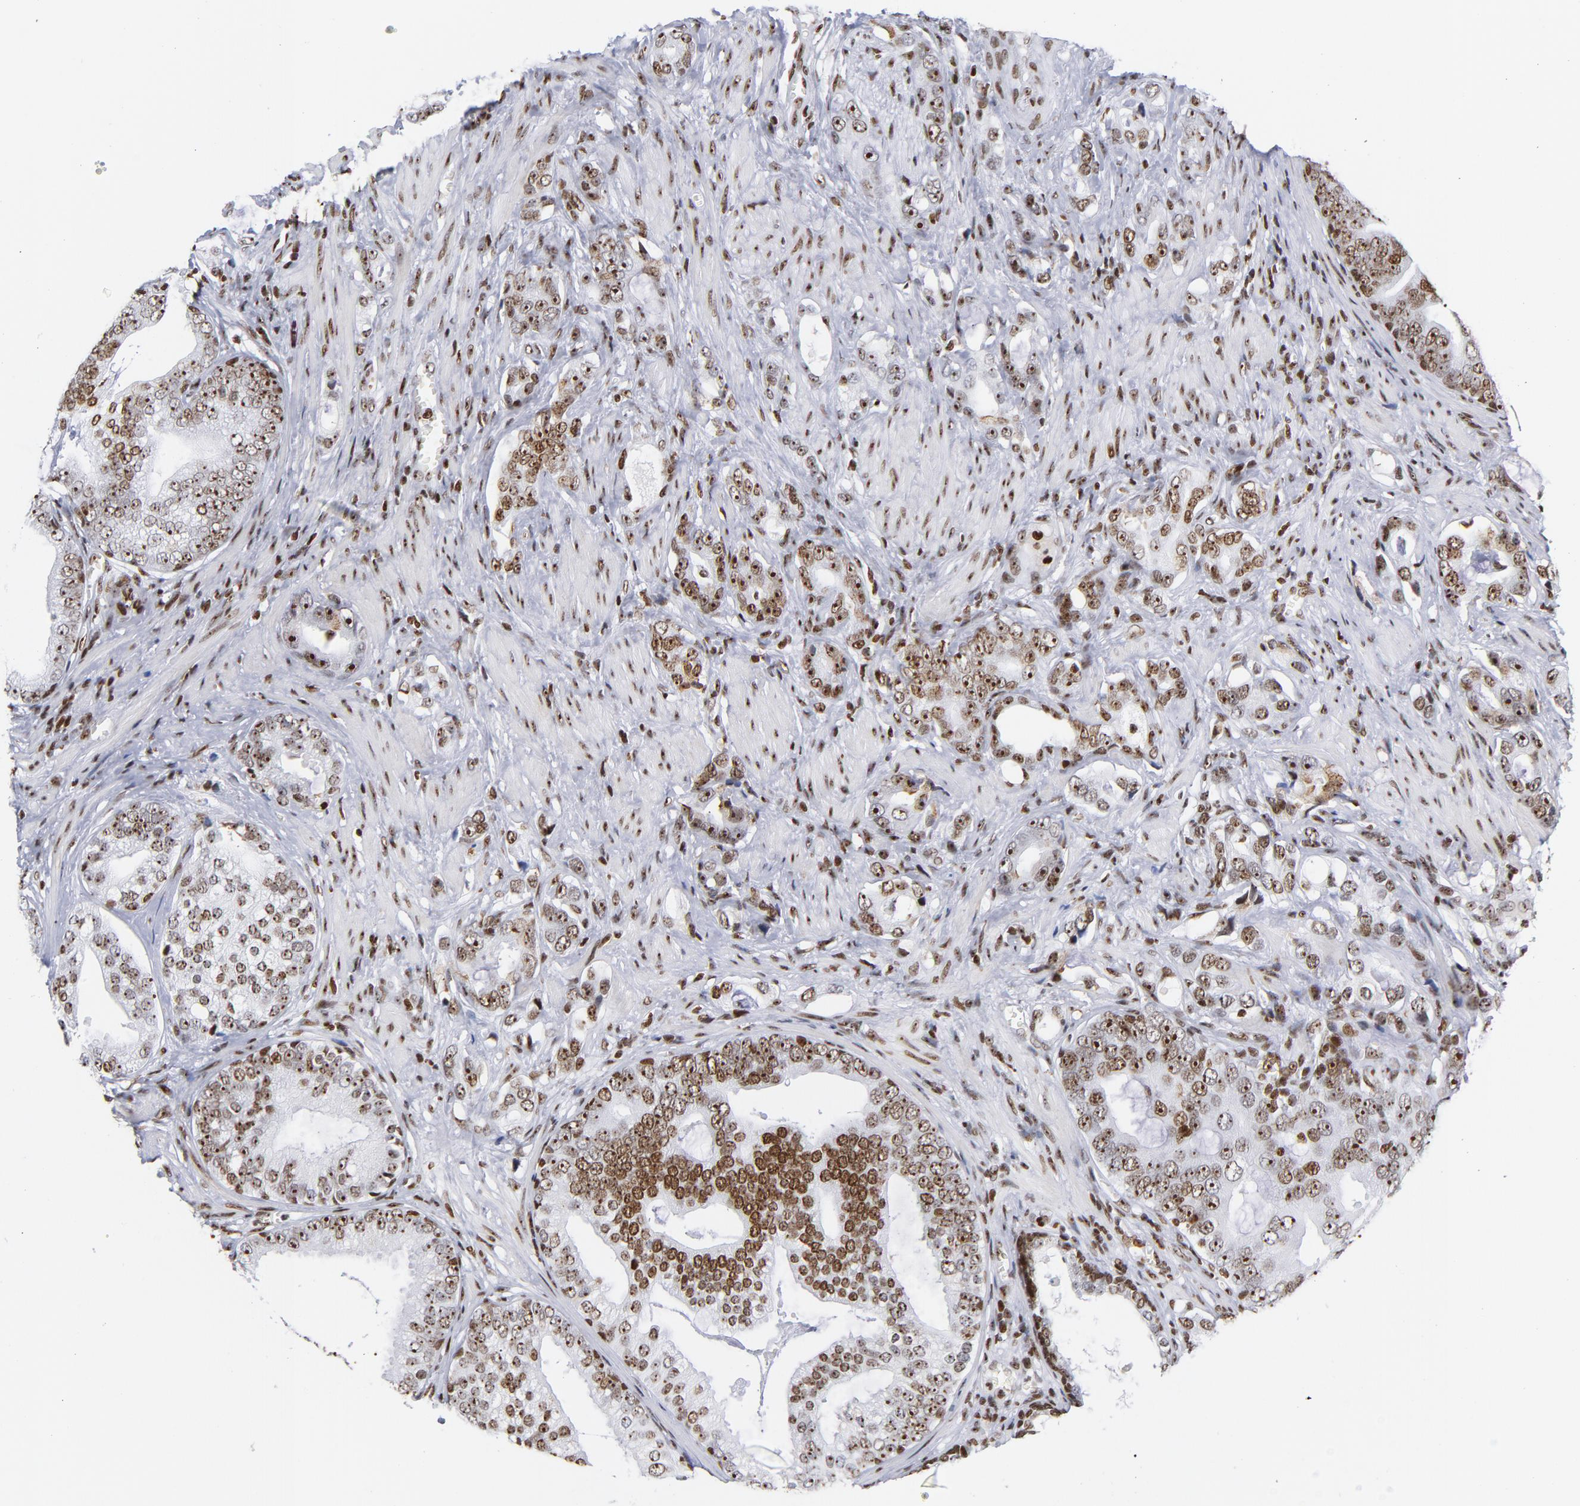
{"staining": {"intensity": "strong", "quantity": ">75%", "location": "nuclear"}, "tissue": "prostate cancer", "cell_type": "Tumor cells", "image_type": "cancer", "snomed": [{"axis": "morphology", "description": "Adenocarcinoma, Low grade"}, {"axis": "topography", "description": "Prostate"}], "caption": "Immunohistochemistry (IHC) micrograph of neoplastic tissue: prostate cancer stained using immunohistochemistry shows high levels of strong protein expression localized specifically in the nuclear of tumor cells, appearing as a nuclear brown color.", "gene": "TOP2B", "patient": {"sex": "male", "age": 58}}